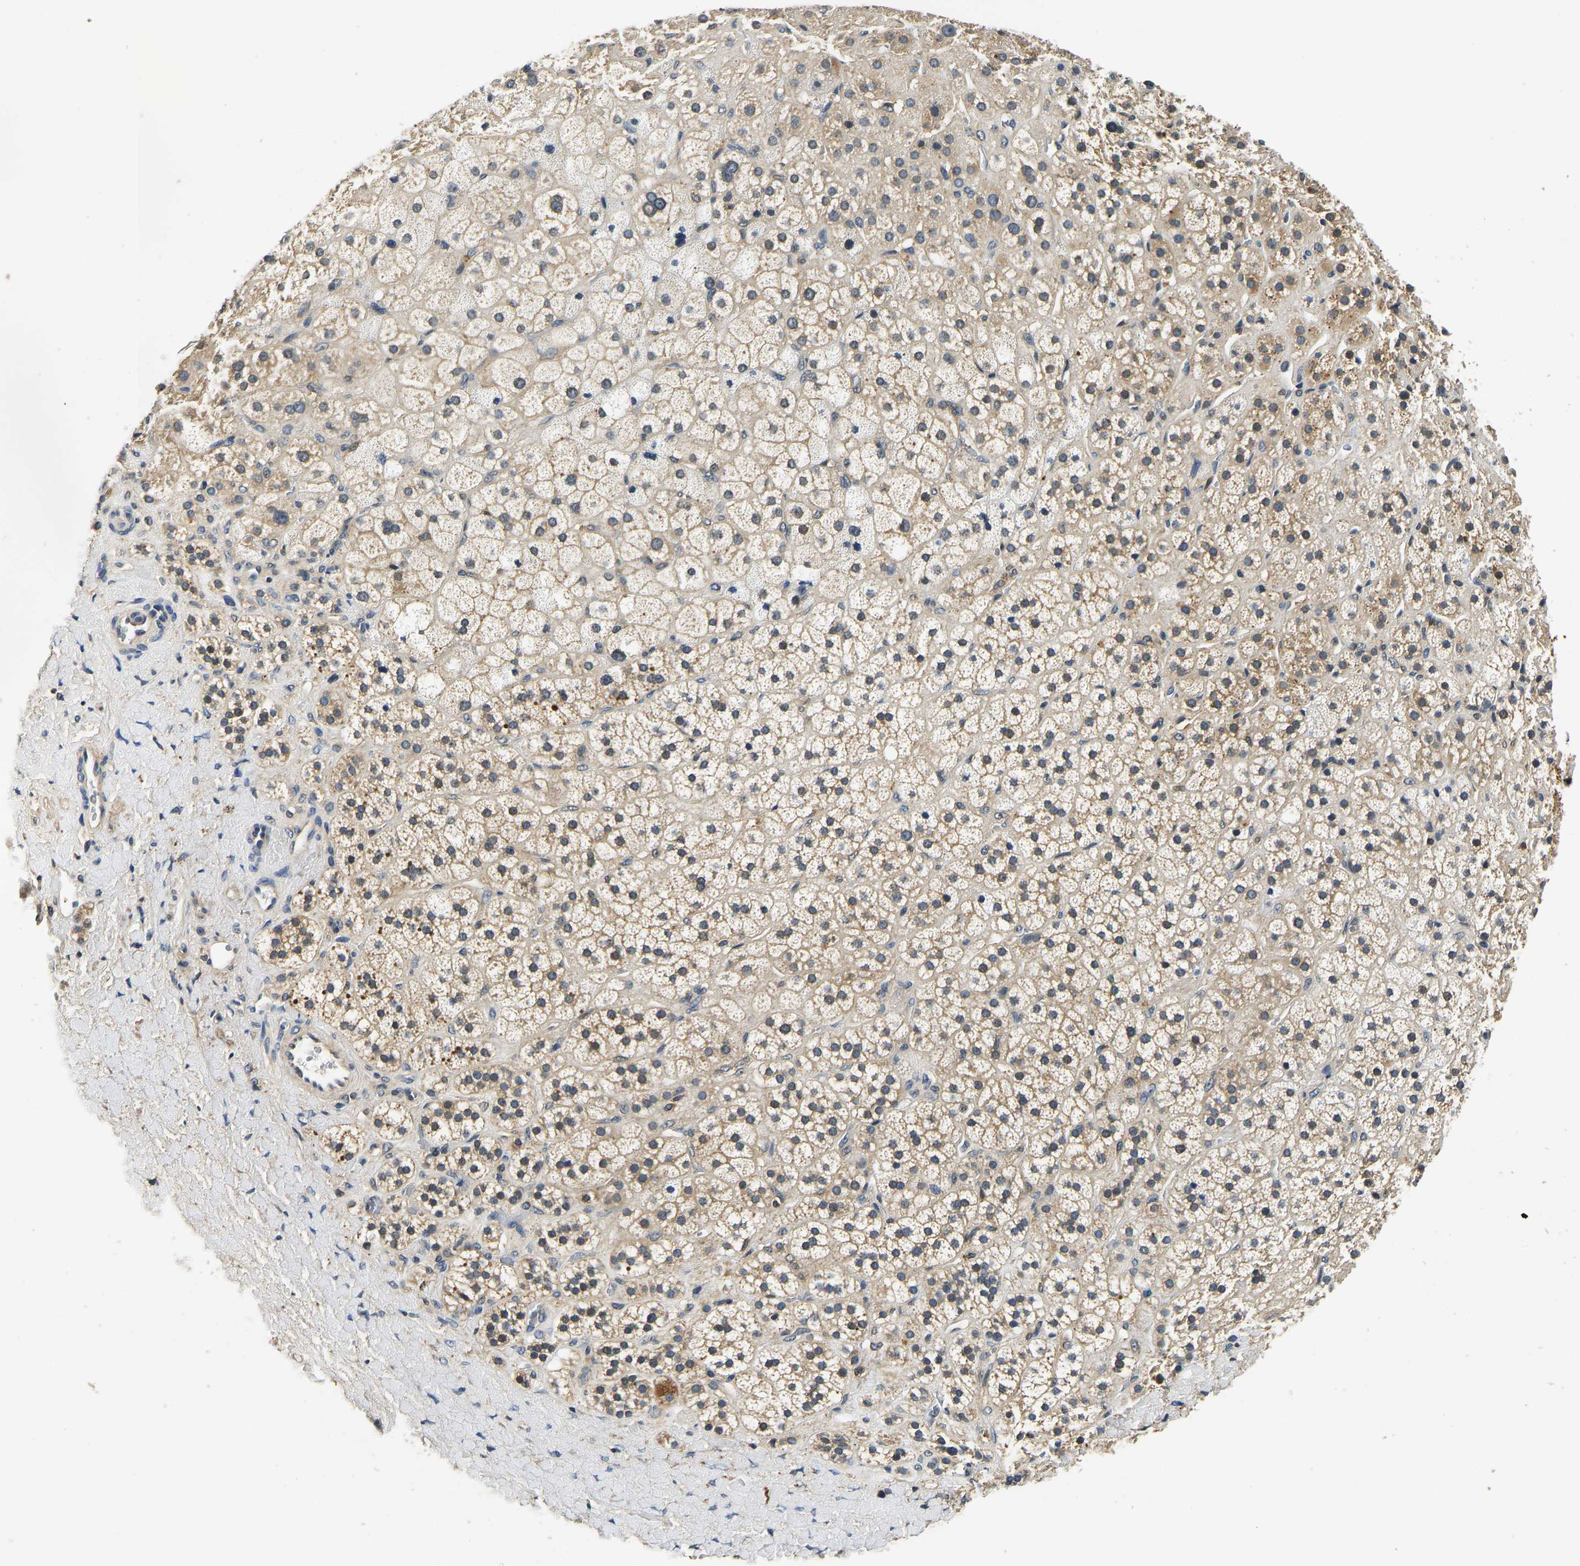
{"staining": {"intensity": "moderate", "quantity": "25%-75%", "location": "cytoplasmic/membranous"}, "tissue": "adrenal gland", "cell_type": "Glandular cells", "image_type": "normal", "snomed": [{"axis": "morphology", "description": "Normal tissue, NOS"}, {"axis": "topography", "description": "Adrenal gland"}], "caption": "Moderate cytoplasmic/membranous protein expression is identified in about 25%-75% of glandular cells in adrenal gland.", "gene": "RESF1", "patient": {"sex": "male", "age": 56}}